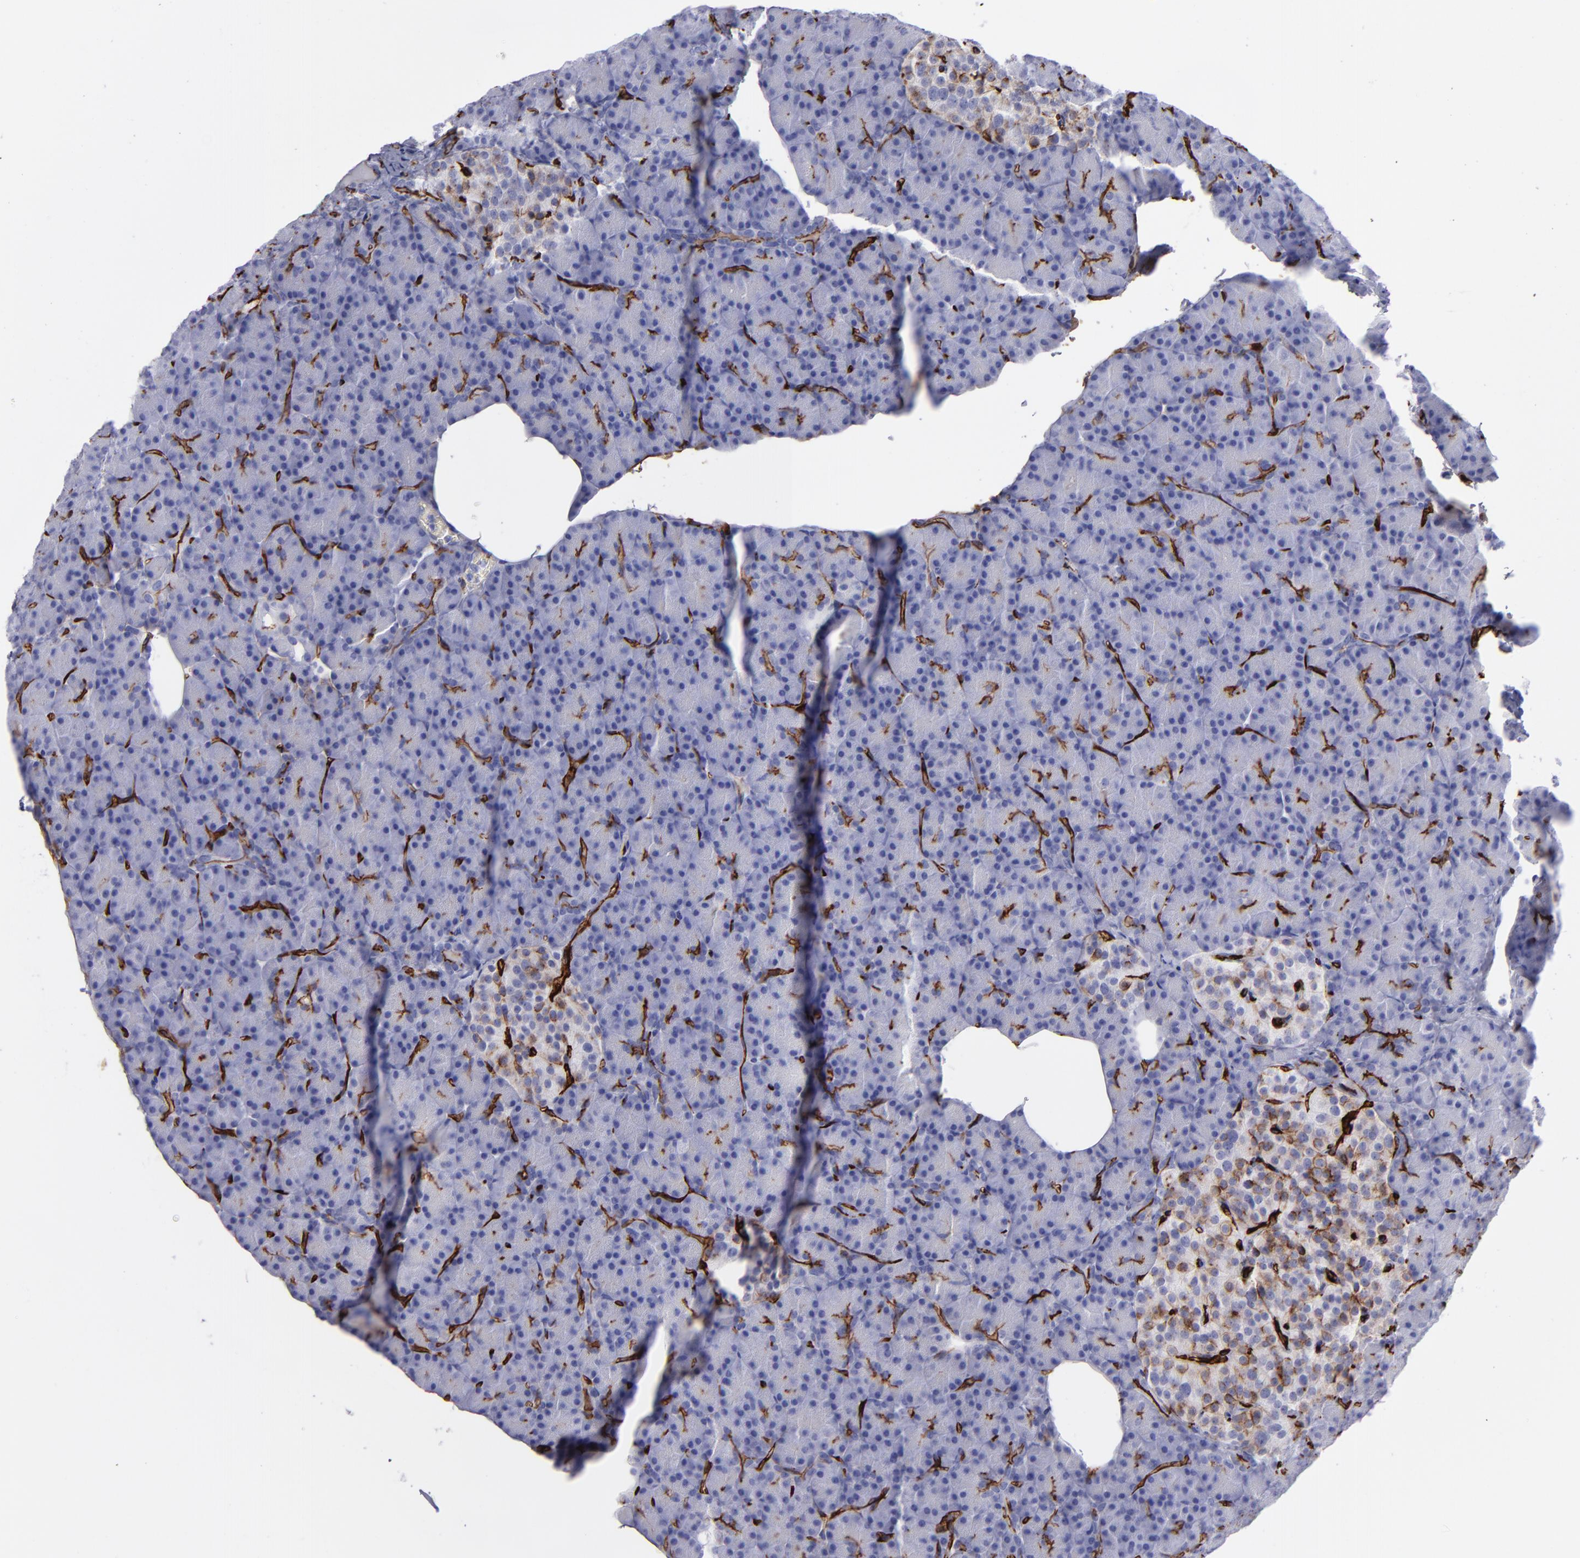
{"staining": {"intensity": "negative", "quantity": "none", "location": "none"}, "tissue": "pancreas", "cell_type": "Exocrine glandular cells", "image_type": "normal", "snomed": [{"axis": "morphology", "description": "Normal tissue, NOS"}, {"axis": "topography", "description": "Pancreas"}], "caption": "Histopathology image shows no significant protein positivity in exocrine glandular cells of unremarkable pancreas. Nuclei are stained in blue.", "gene": "ACE", "patient": {"sex": "female", "age": 43}}